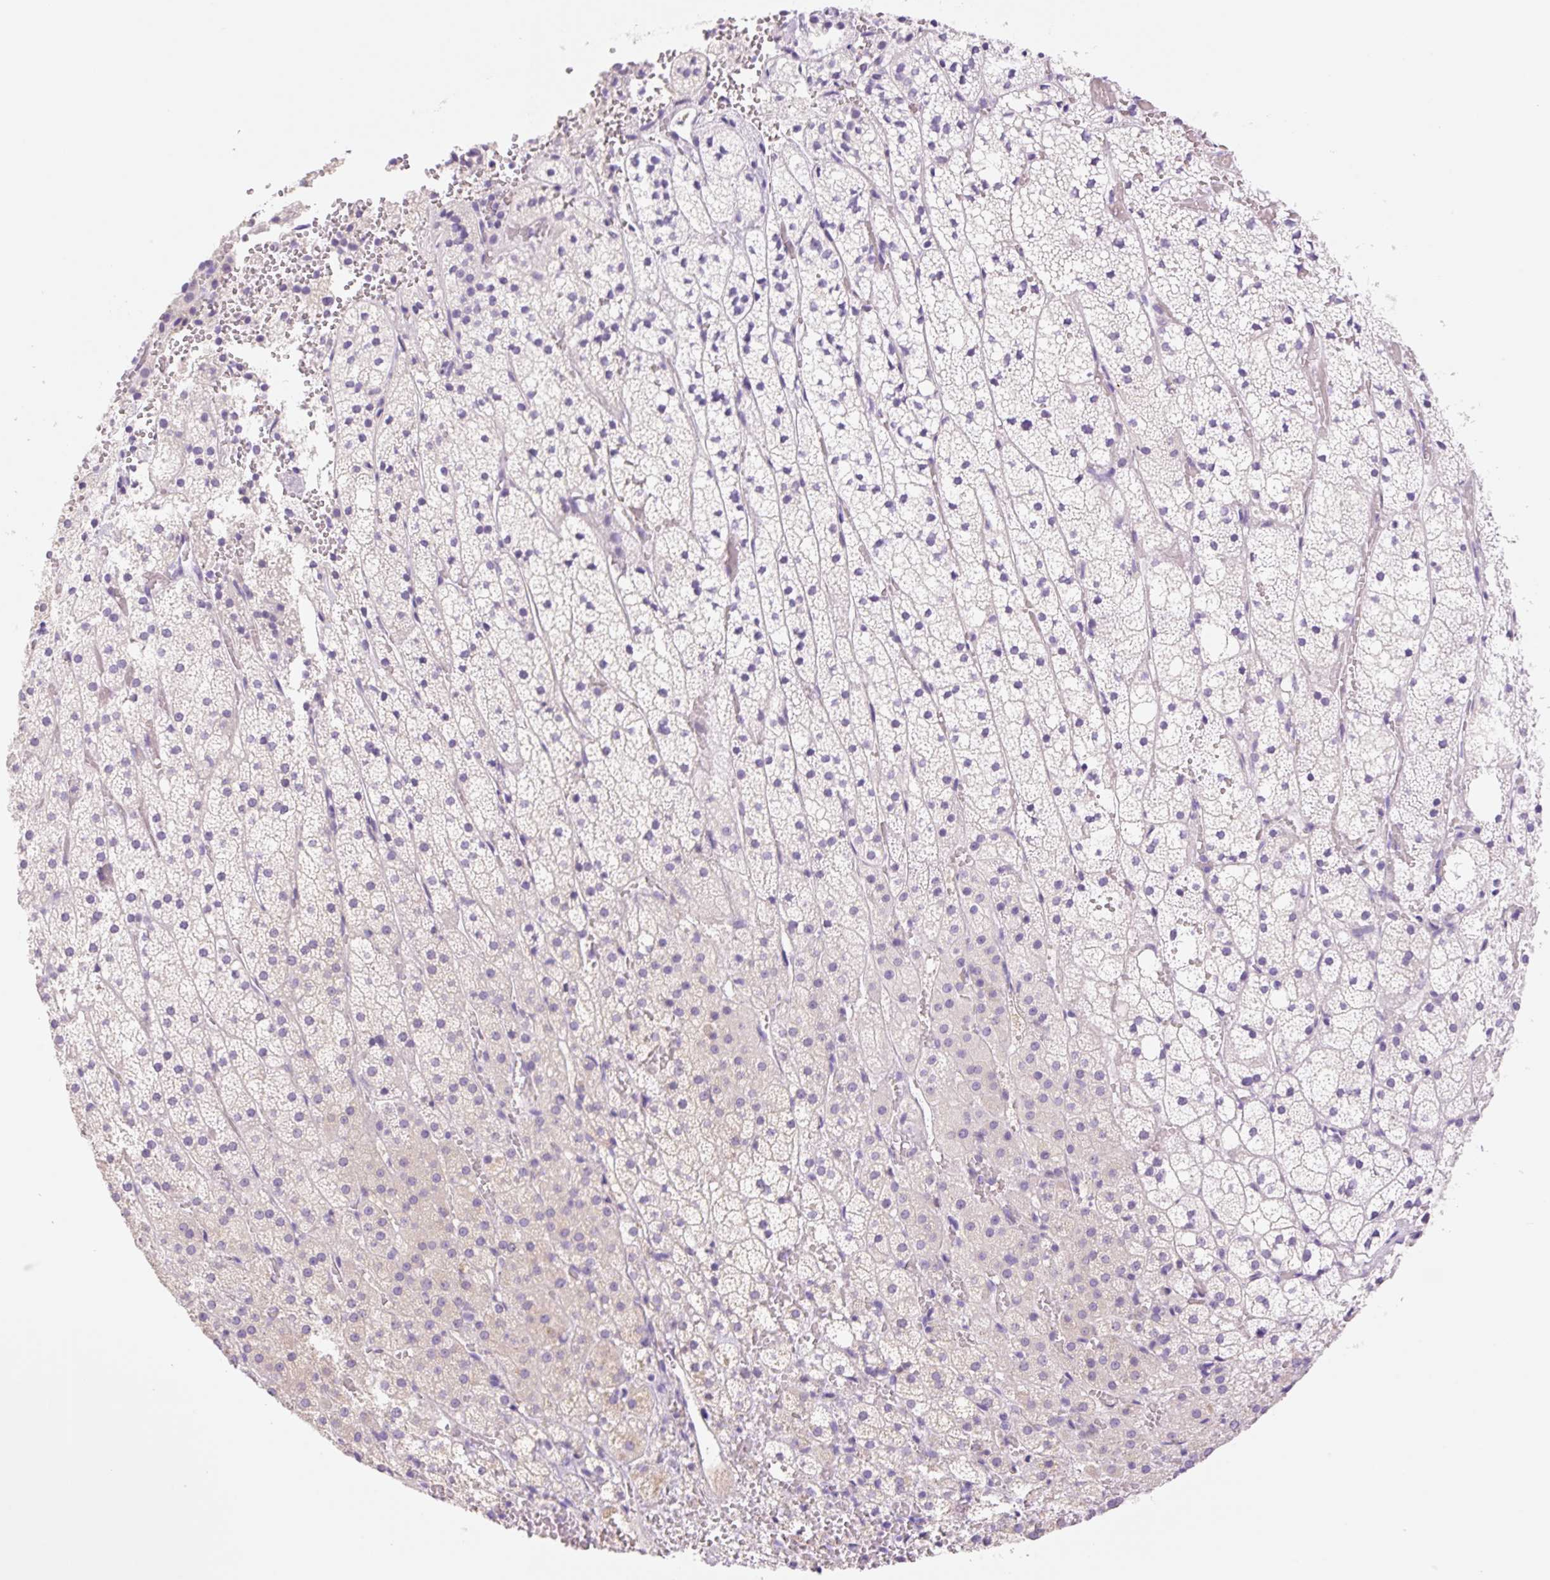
{"staining": {"intensity": "negative", "quantity": "none", "location": "none"}, "tissue": "adrenal gland", "cell_type": "Glandular cells", "image_type": "normal", "snomed": [{"axis": "morphology", "description": "Normal tissue, NOS"}, {"axis": "topography", "description": "Adrenal gland"}], "caption": "DAB (3,3'-diaminobenzidine) immunohistochemical staining of benign human adrenal gland demonstrates no significant positivity in glandular cells.", "gene": "DENND5A", "patient": {"sex": "male", "age": 53}}